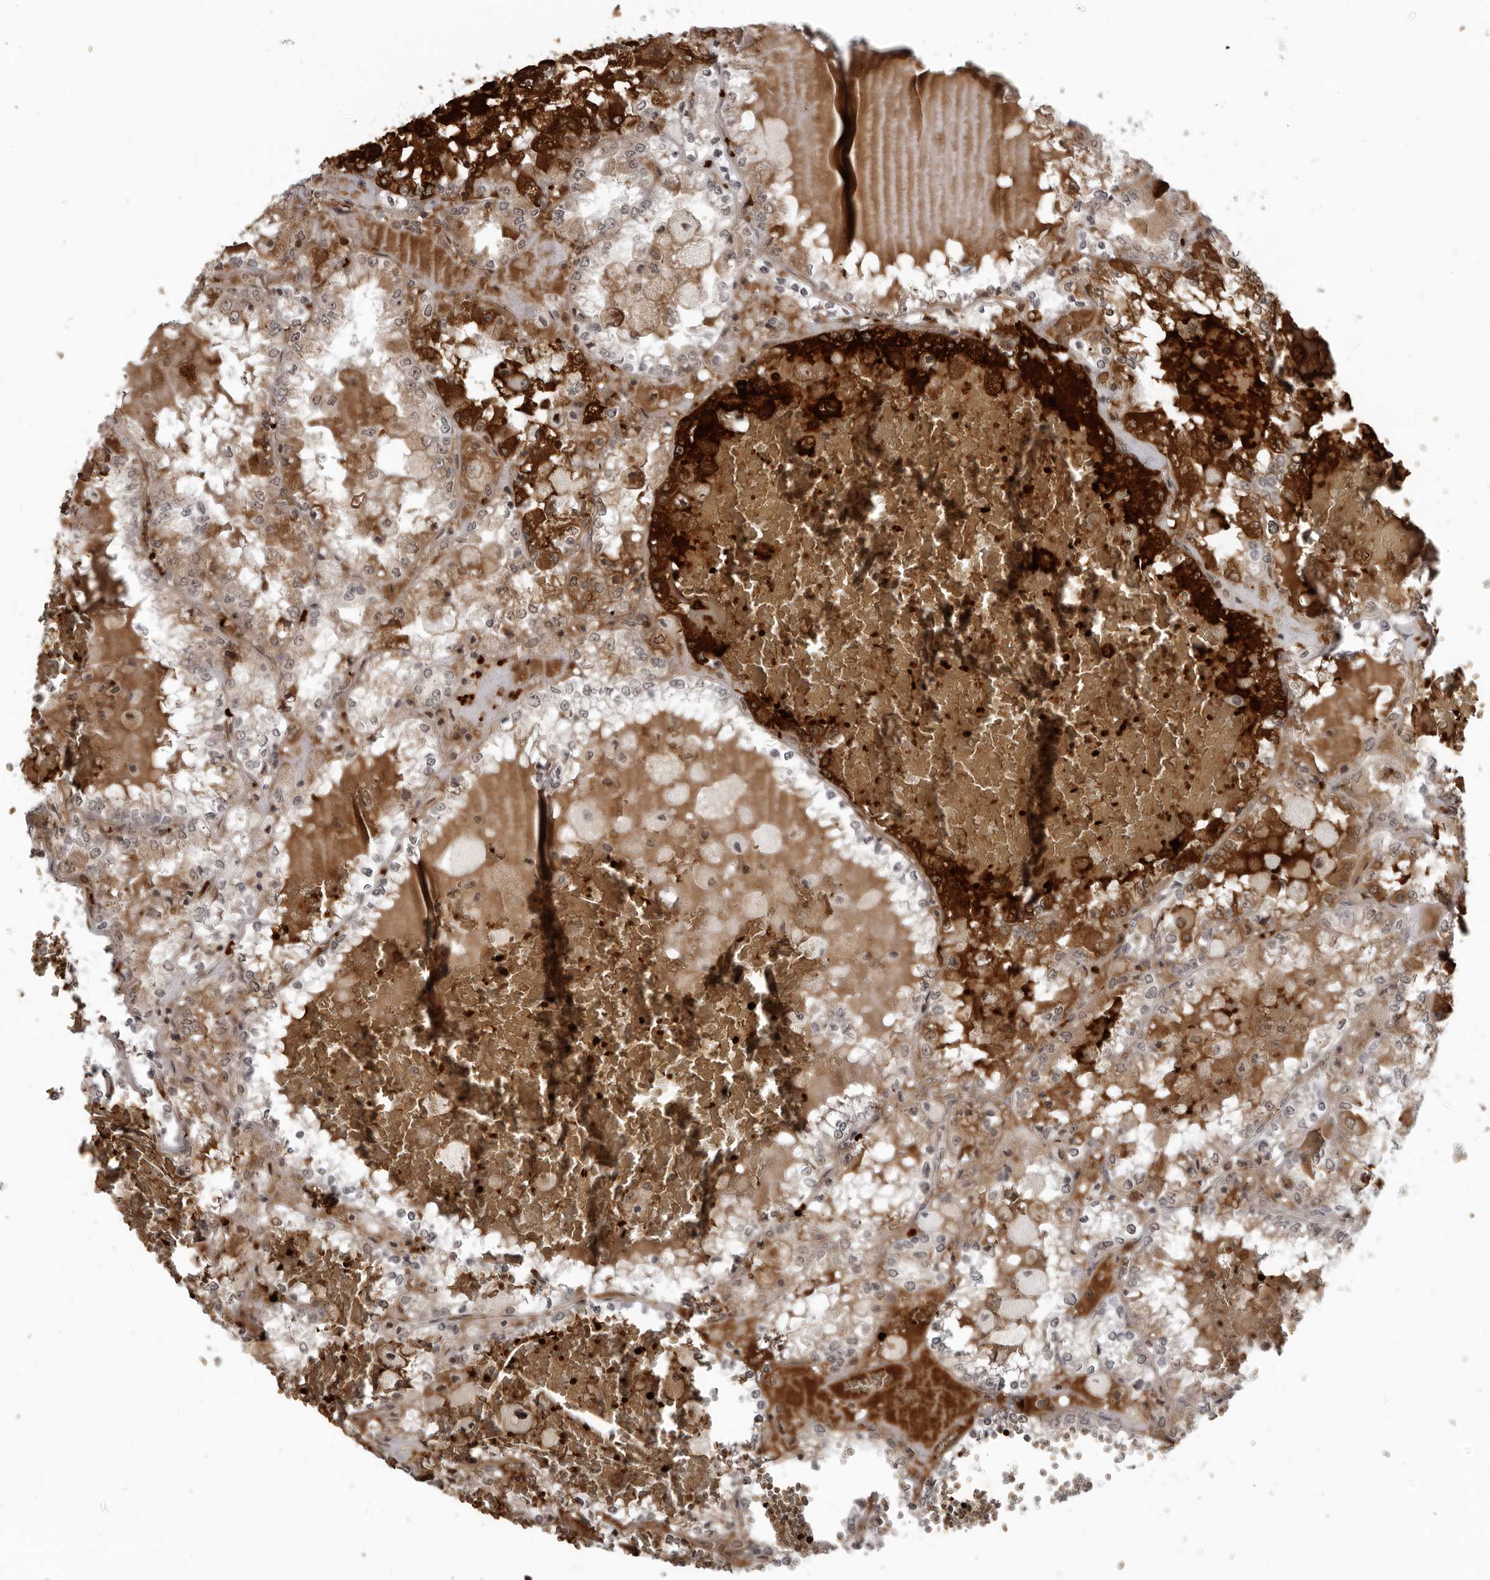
{"staining": {"intensity": "weak", "quantity": "25%-75%", "location": "cytoplasmic/membranous"}, "tissue": "renal cancer", "cell_type": "Tumor cells", "image_type": "cancer", "snomed": [{"axis": "morphology", "description": "Adenocarcinoma, NOS"}, {"axis": "topography", "description": "Kidney"}], "caption": "A low amount of weak cytoplasmic/membranous positivity is present in approximately 25%-75% of tumor cells in renal cancer (adenocarcinoma) tissue.", "gene": "THOP1", "patient": {"sex": "female", "age": 56}}